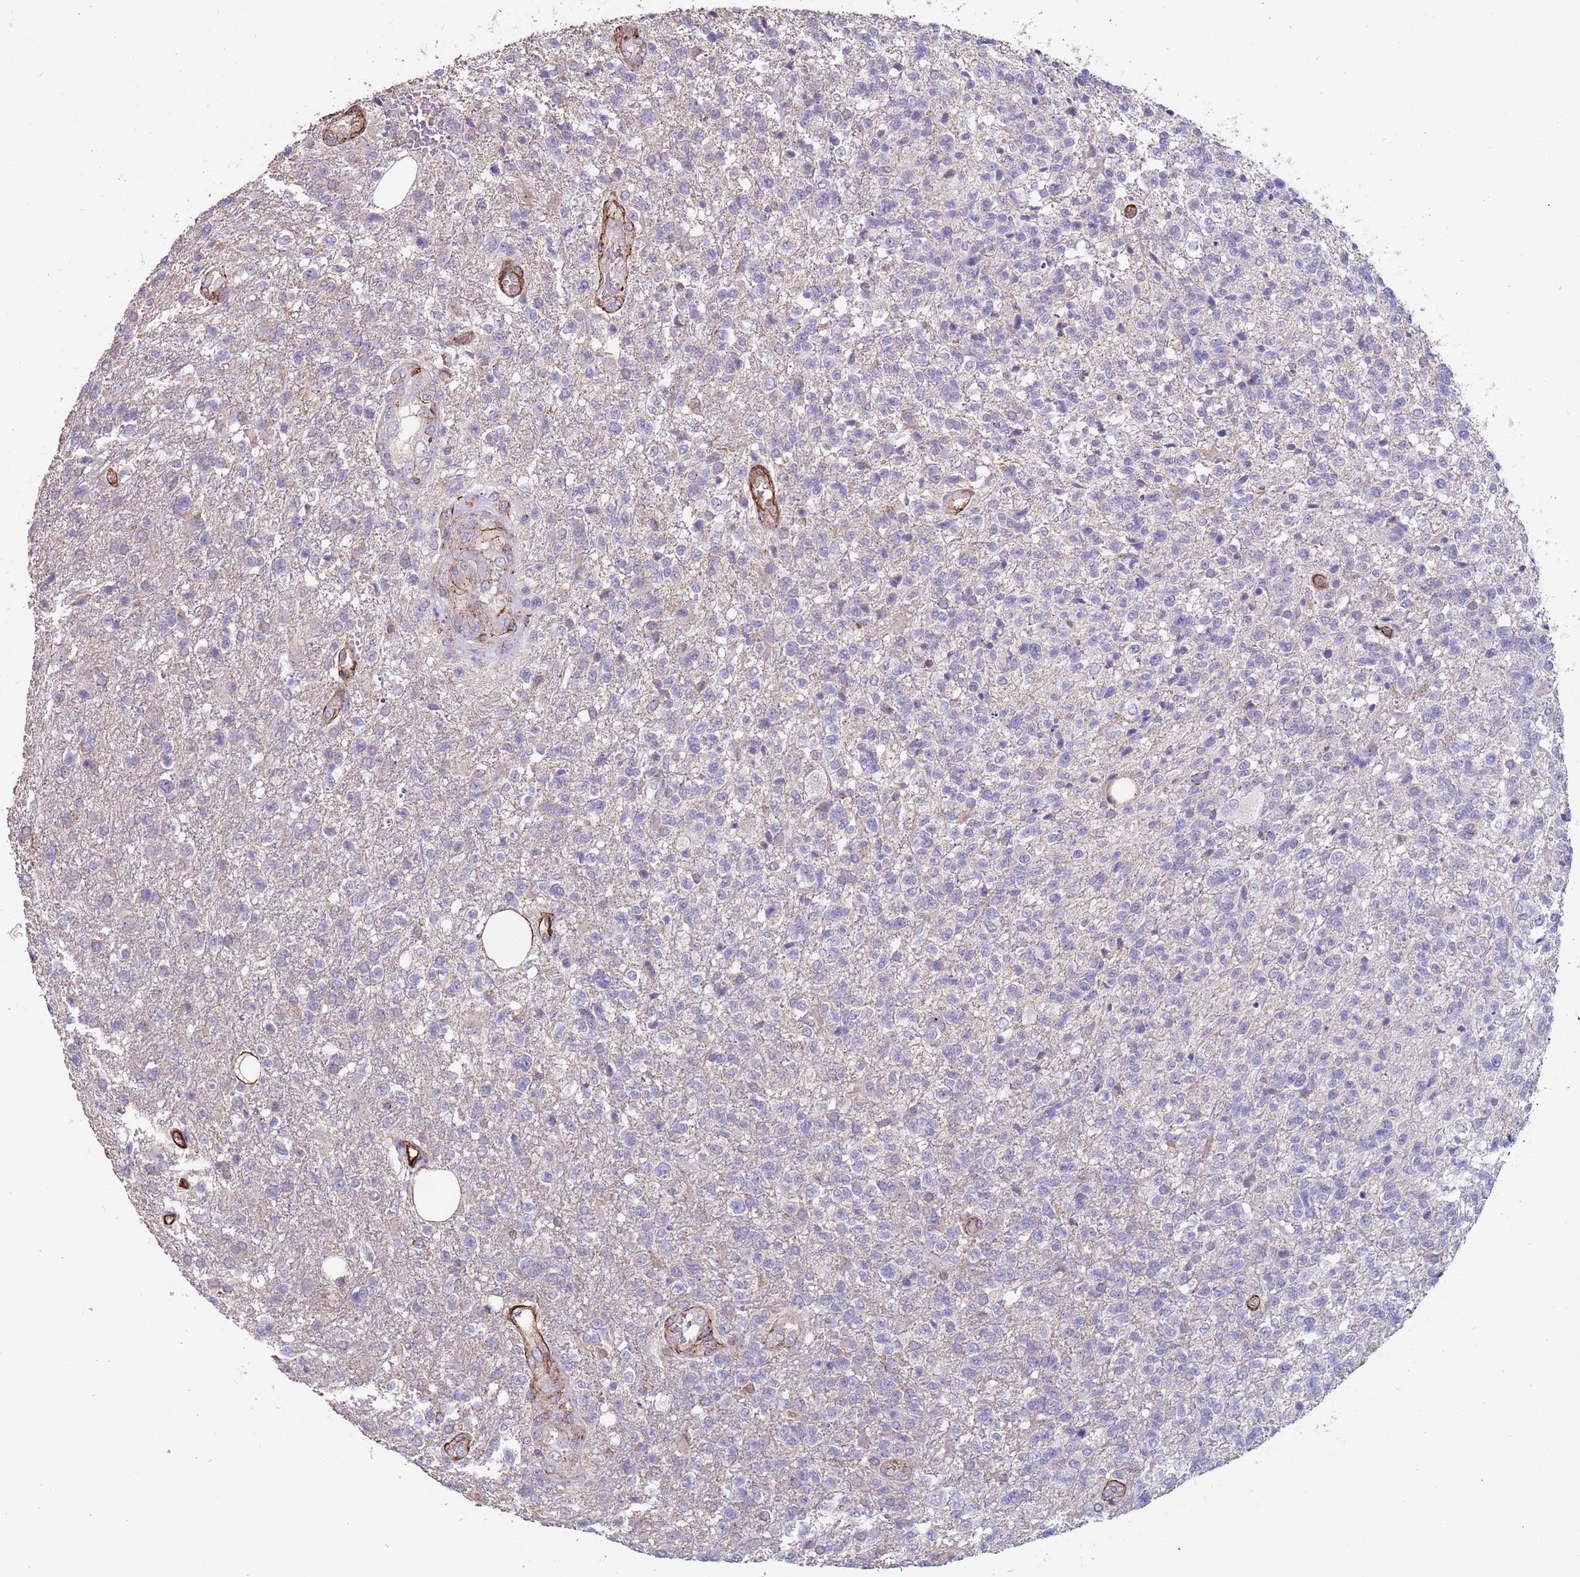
{"staining": {"intensity": "negative", "quantity": "none", "location": "none"}, "tissue": "glioma", "cell_type": "Tumor cells", "image_type": "cancer", "snomed": [{"axis": "morphology", "description": "Glioma, malignant, High grade"}, {"axis": "topography", "description": "Brain"}], "caption": "Human malignant high-grade glioma stained for a protein using immunohistochemistry reveals no expression in tumor cells.", "gene": "GASK1A", "patient": {"sex": "male", "age": 56}}